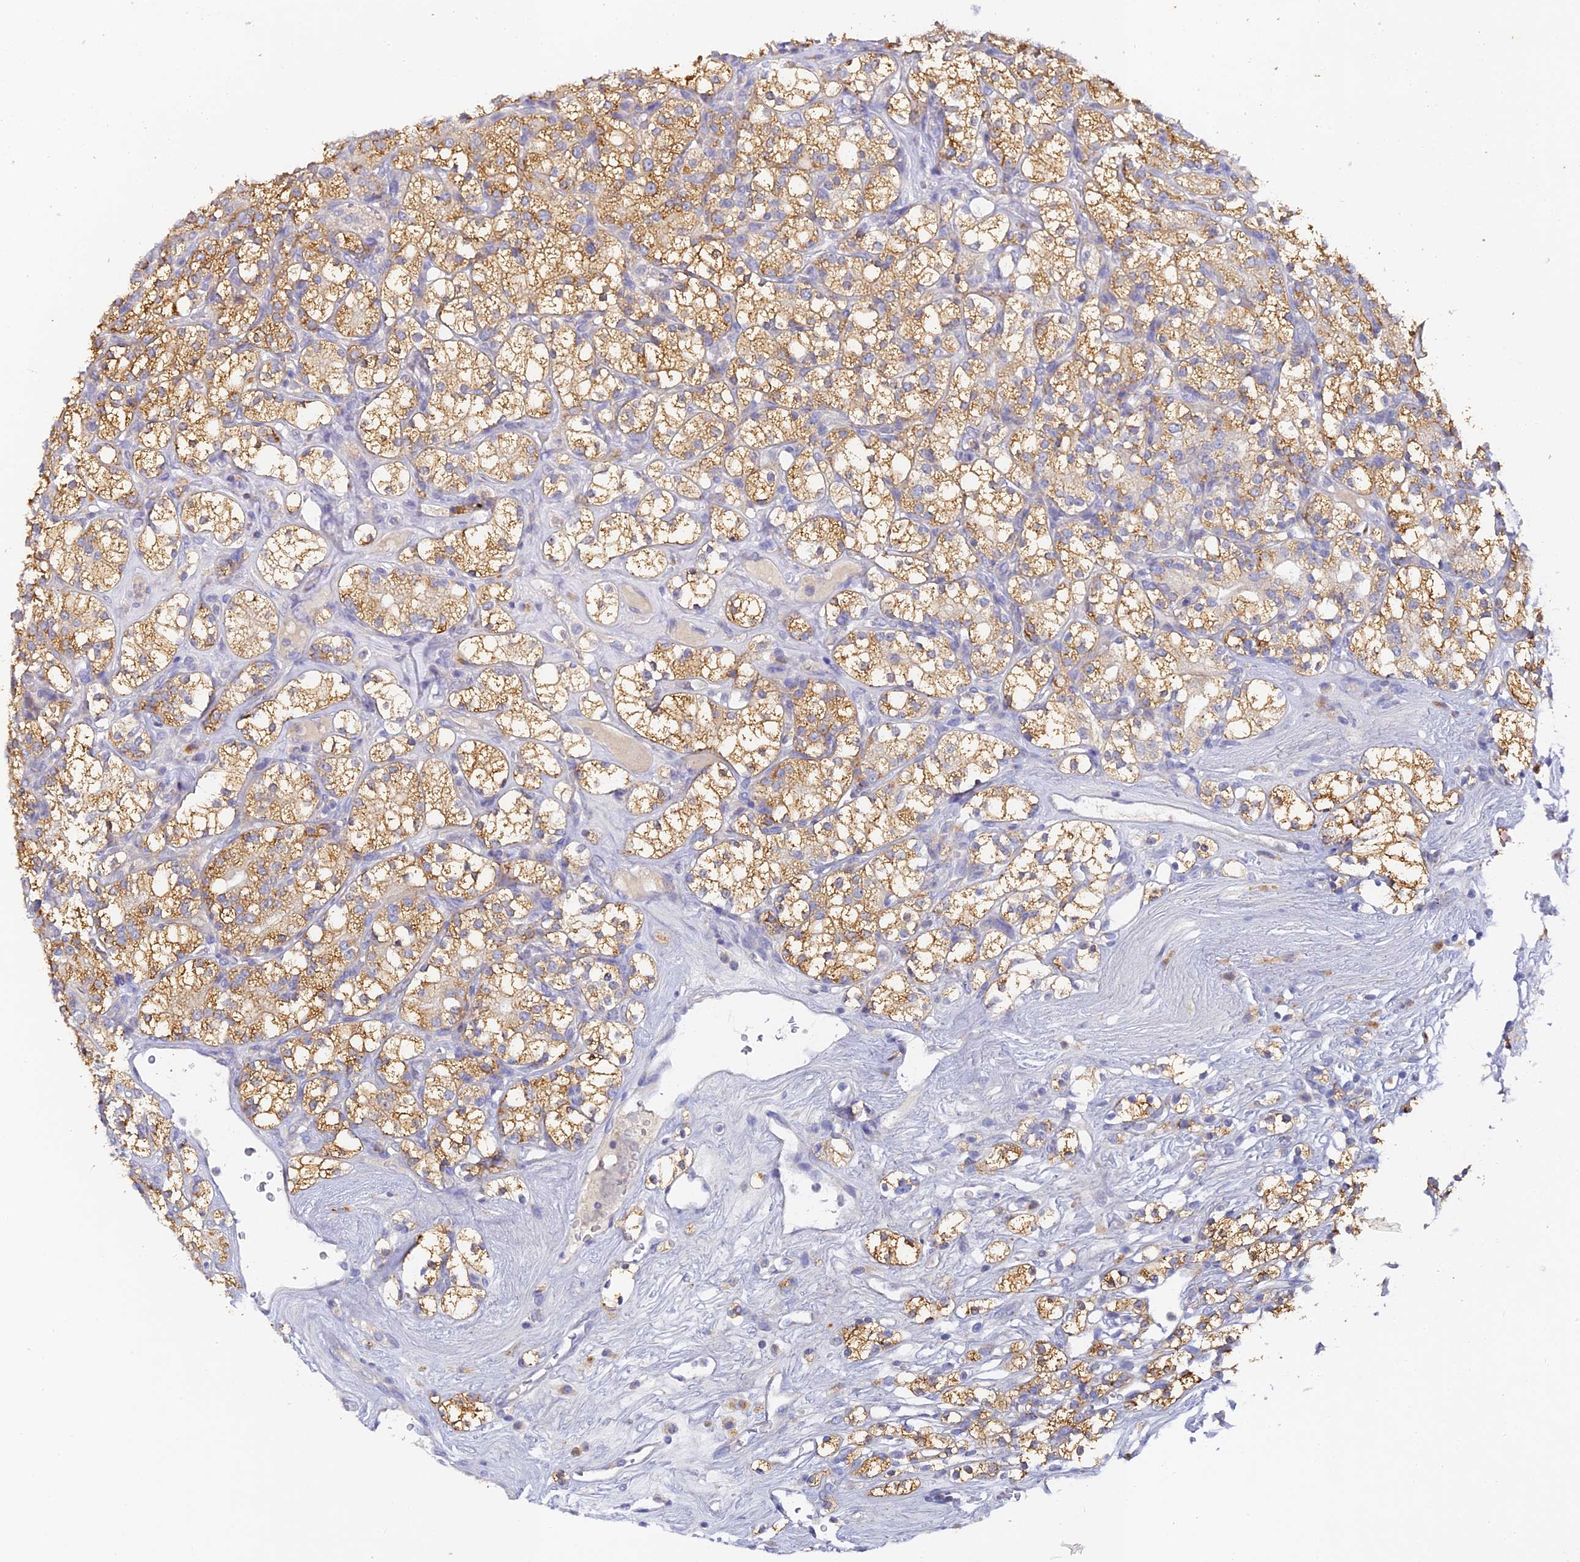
{"staining": {"intensity": "moderate", "quantity": ">75%", "location": "cytoplasmic/membranous"}, "tissue": "renal cancer", "cell_type": "Tumor cells", "image_type": "cancer", "snomed": [{"axis": "morphology", "description": "Adenocarcinoma, NOS"}, {"axis": "topography", "description": "Kidney"}], "caption": "Approximately >75% of tumor cells in renal cancer display moderate cytoplasmic/membranous protein expression as visualized by brown immunohistochemical staining.", "gene": "DONSON", "patient": {"sex": "male", "age": 77}}